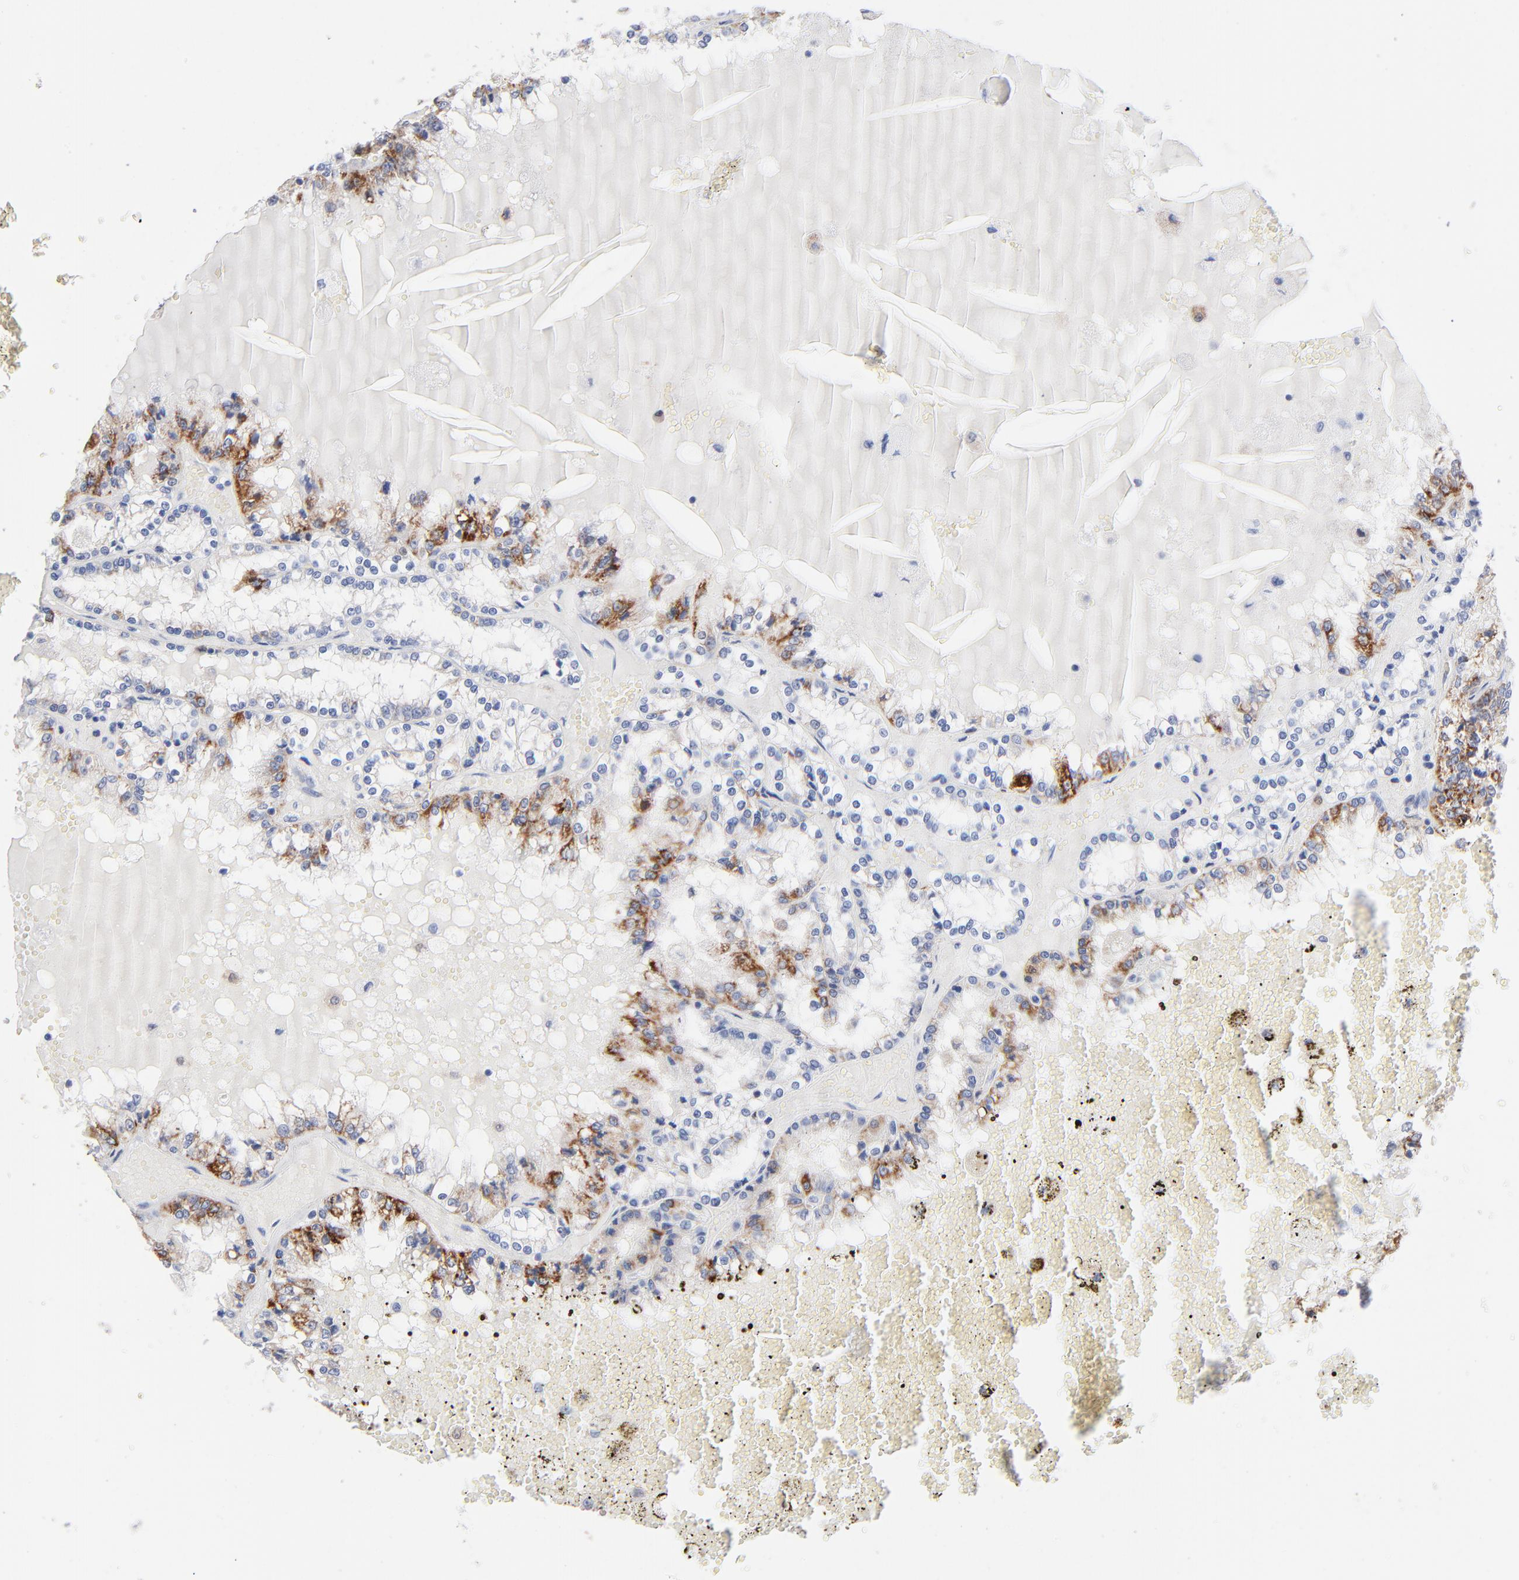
{"staining": {"intensity": "moderate", "quantity": "25%-75%", "location": "cytoplasmic/membranous"}, "tissue": "renal cancer", "cell_type": "Tumor cells", "image_type": "cancer", "snomed": [{"axis": "morphology", "description": "Adenocarcinoma, NOS"}, {"axis": "topography", "description": "Kidney"}], "caption": "A brown stain shows moderate cytoplasmic/membranous staining of a protein in human renal cancer tumor cells.", "gene": "CHCHD10", "patient": {"sex": "female", "age": 56}}